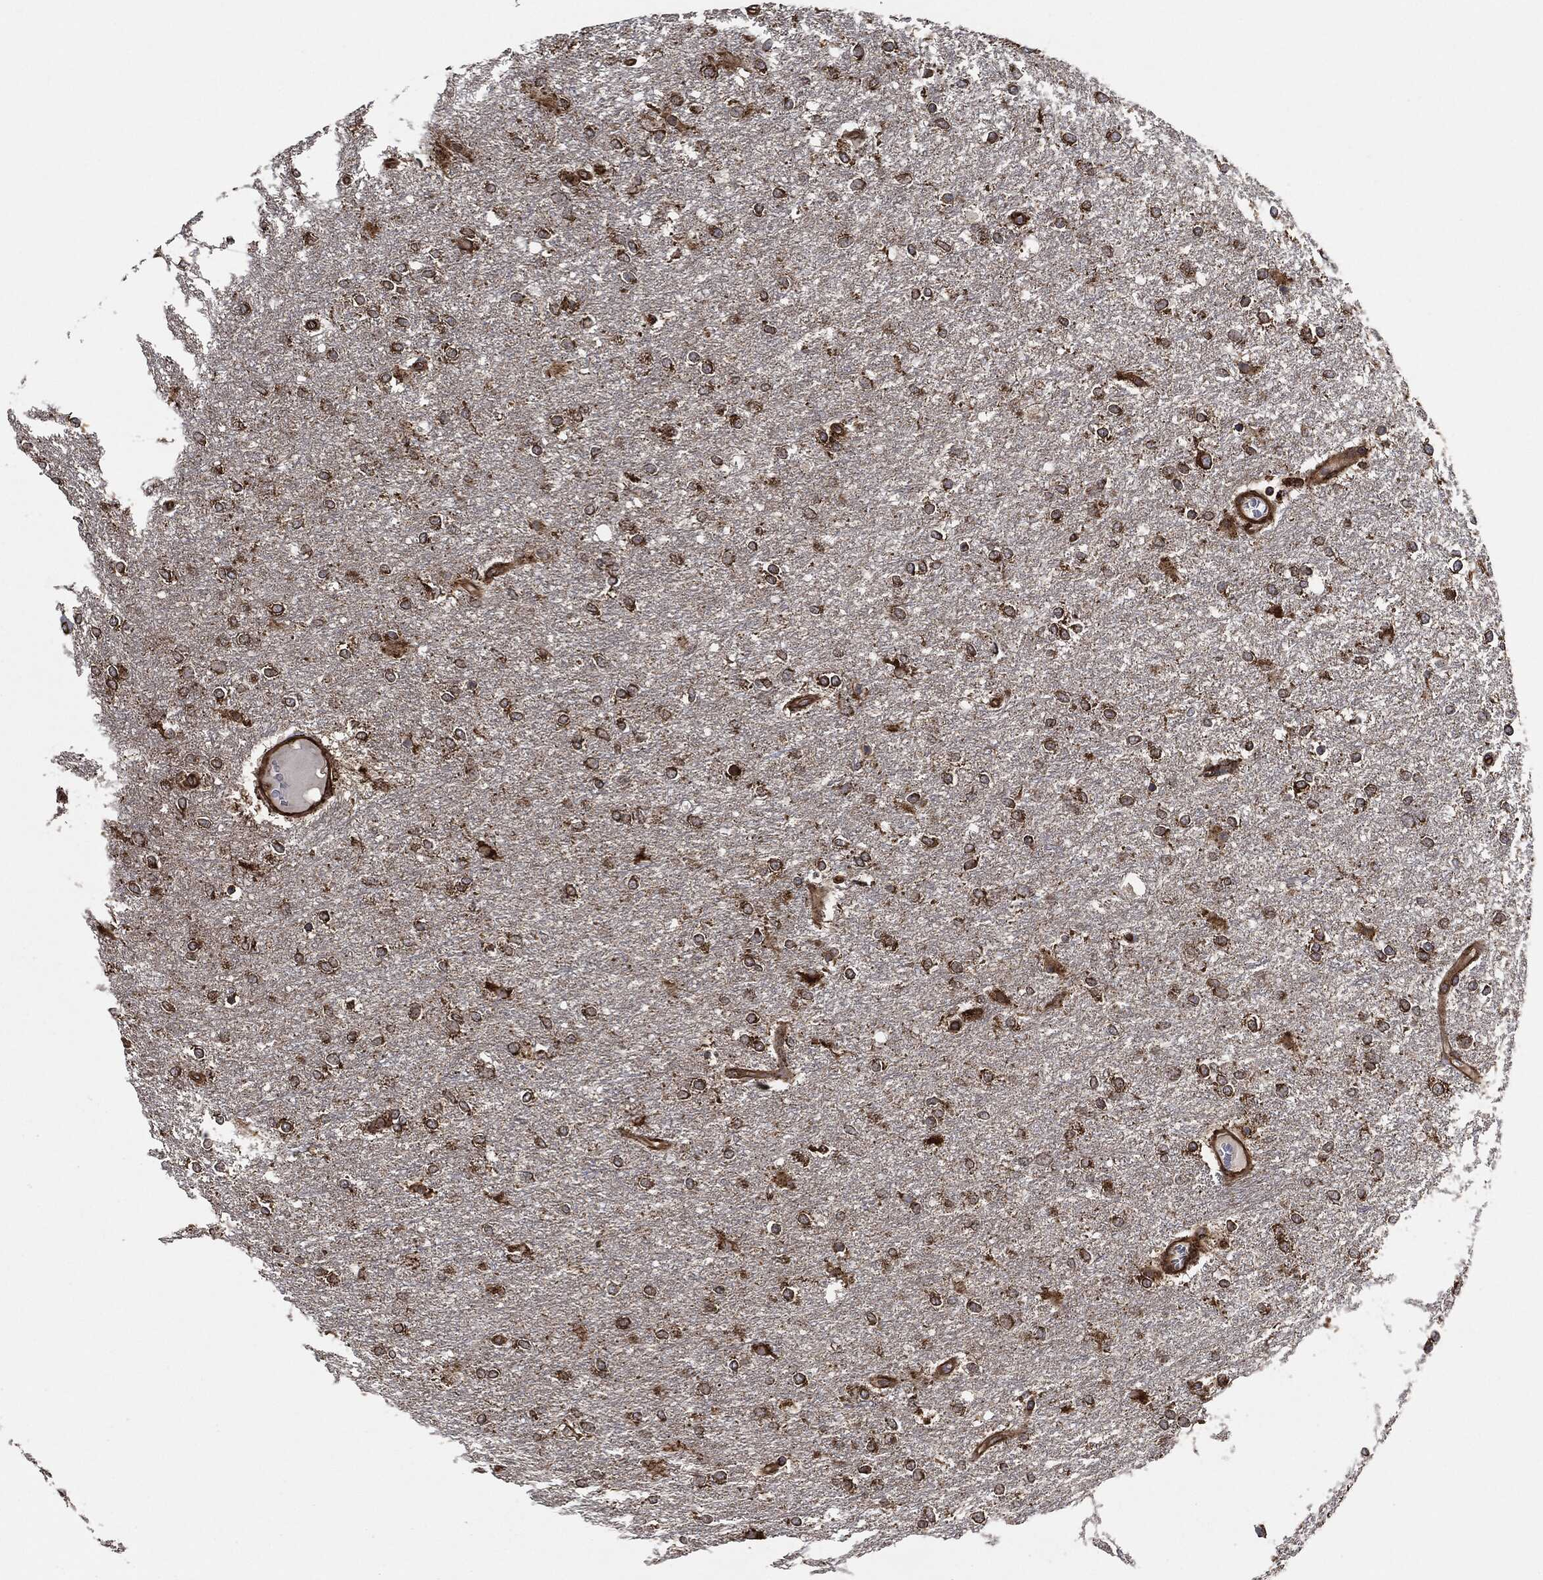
{"staining": {"intensity": "strong", "quantity": ">75%", "location": "cytoplasmic/membranous"}, "tissue": "glioma", "cell_type": "Tumor cells", "image_type": "cancer", "snomed": [{"axis": "morphology", "description": "Glioma, malignant, High grade"}, {"axis": "topography", "description": "Brain"}], "caption": "Immunohistochemistry photomicrograph of neoplastic tissue: glioma stained using immunohistochemistry demonstrates high levels of strong protein expression localized specifically in the cytoplasmic/membranous of tumor cells, appearing as a cytoplasmic/membranous brown color.", "gene": "AMFR", "patient": {"sex": "female", "age": 61}}